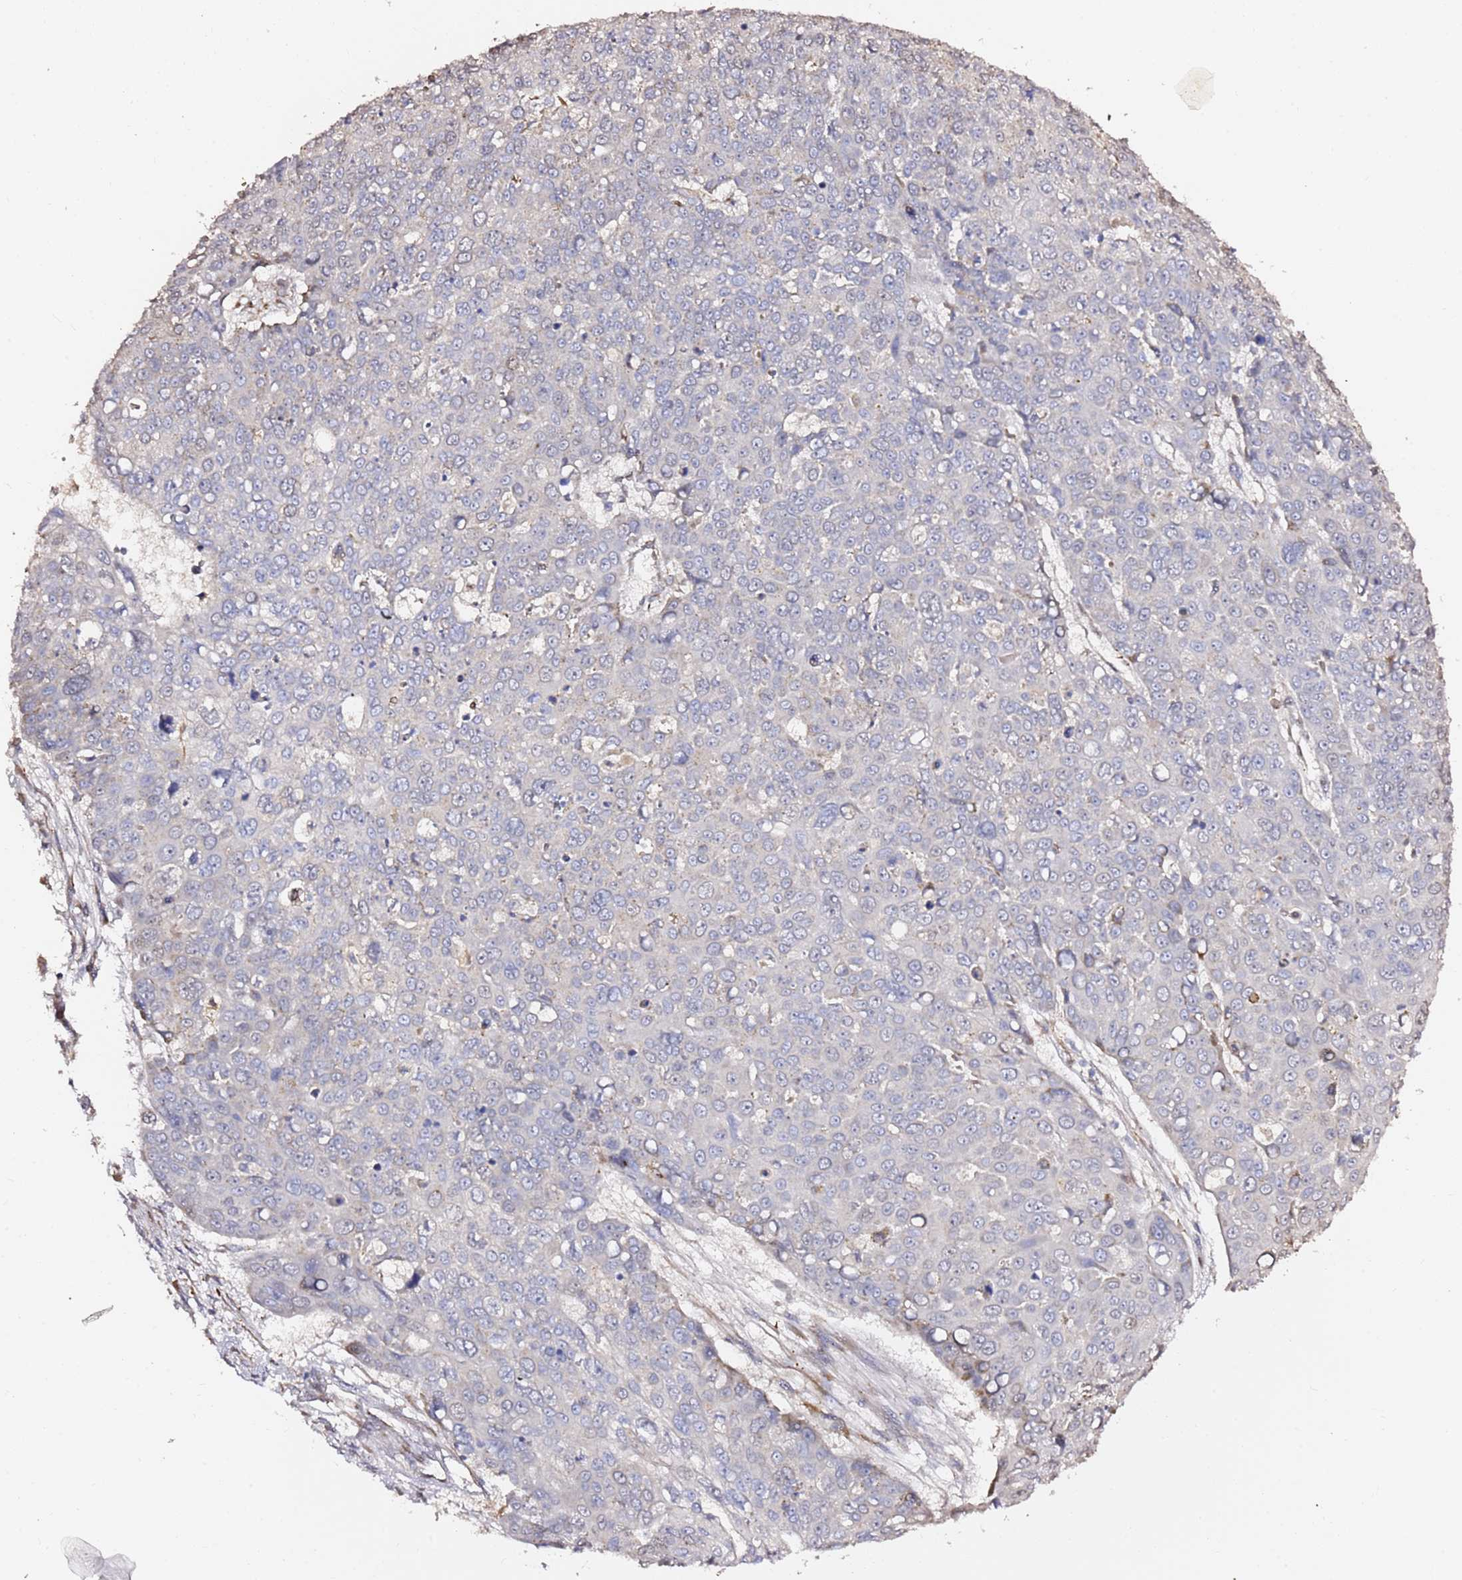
{"staining": {"intensity": "negative", "quantity": "none", "location": "none"}, "tissue": "skin cancer", "cell_type": "Tumor cells", "image_type": "cancer", "snomed": [{"axis": "morphology", "description": "Squamous cell carcinoma, NOS"}, {"axis": "topography", "description": "Skin"}], "caption": "Image shows no protein expression in tumor cells of skin cancer (squamous cell carcinoma) tissue.", "gene": "HSD17B7", "patient": {"sex": "male", "age": 71}}